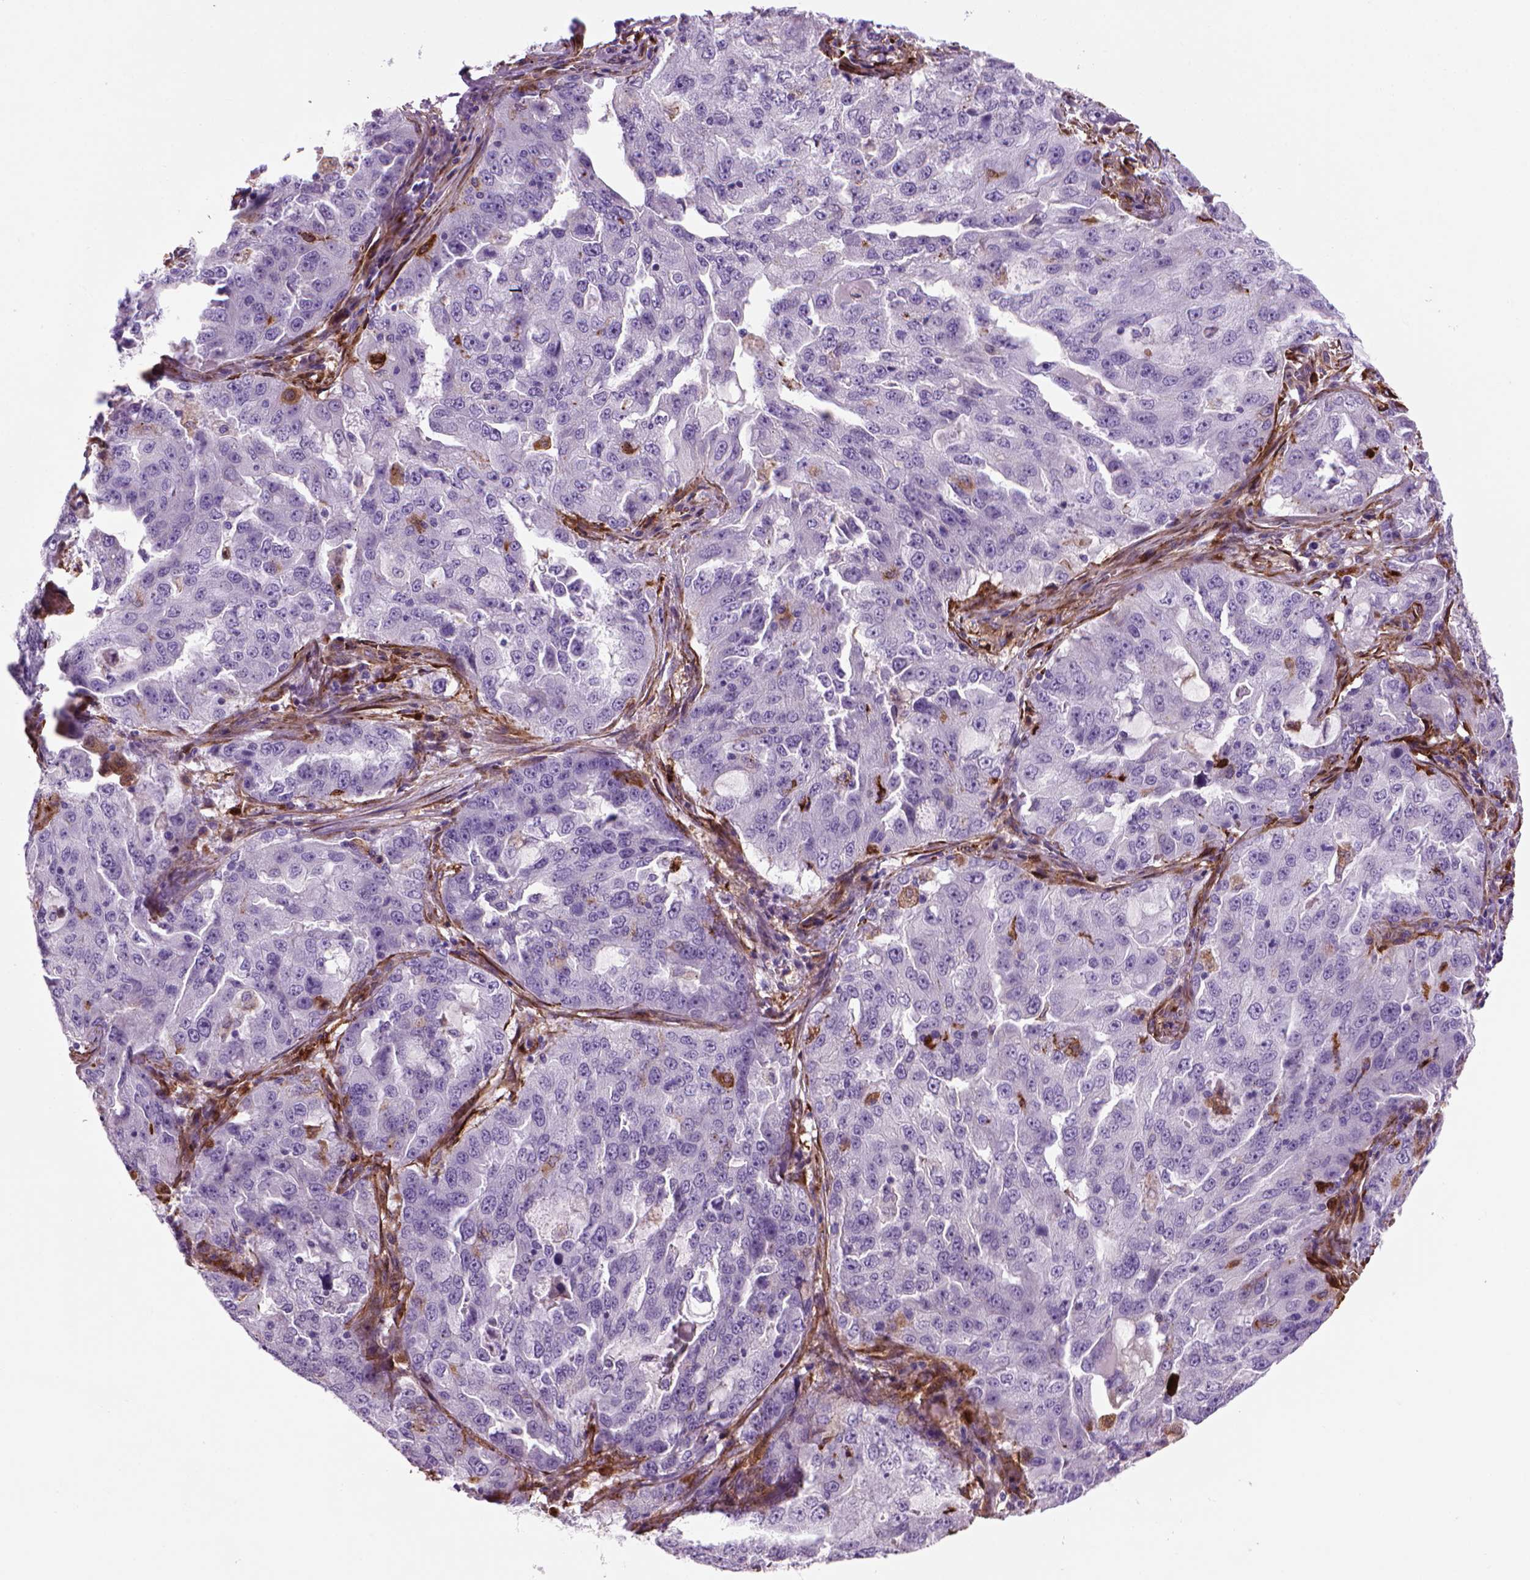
{"staining": {"intensity": "negative", "quantity": "none", "location": "none"}, "tissue": "lung cancer", "cell_type": "Tumor cells", "image_type": "cancer", "snomed": [{"axis": "morphology", "description": "Adenocarcinoma, NOS"}, {"axis": "topography", "description": "Lung"}], "caption": "The photomicrograph reveals no staining of tumor cells in lung cancer.", "gene": "MARCKS", "patient": {"sex": "female", "age": 61}}